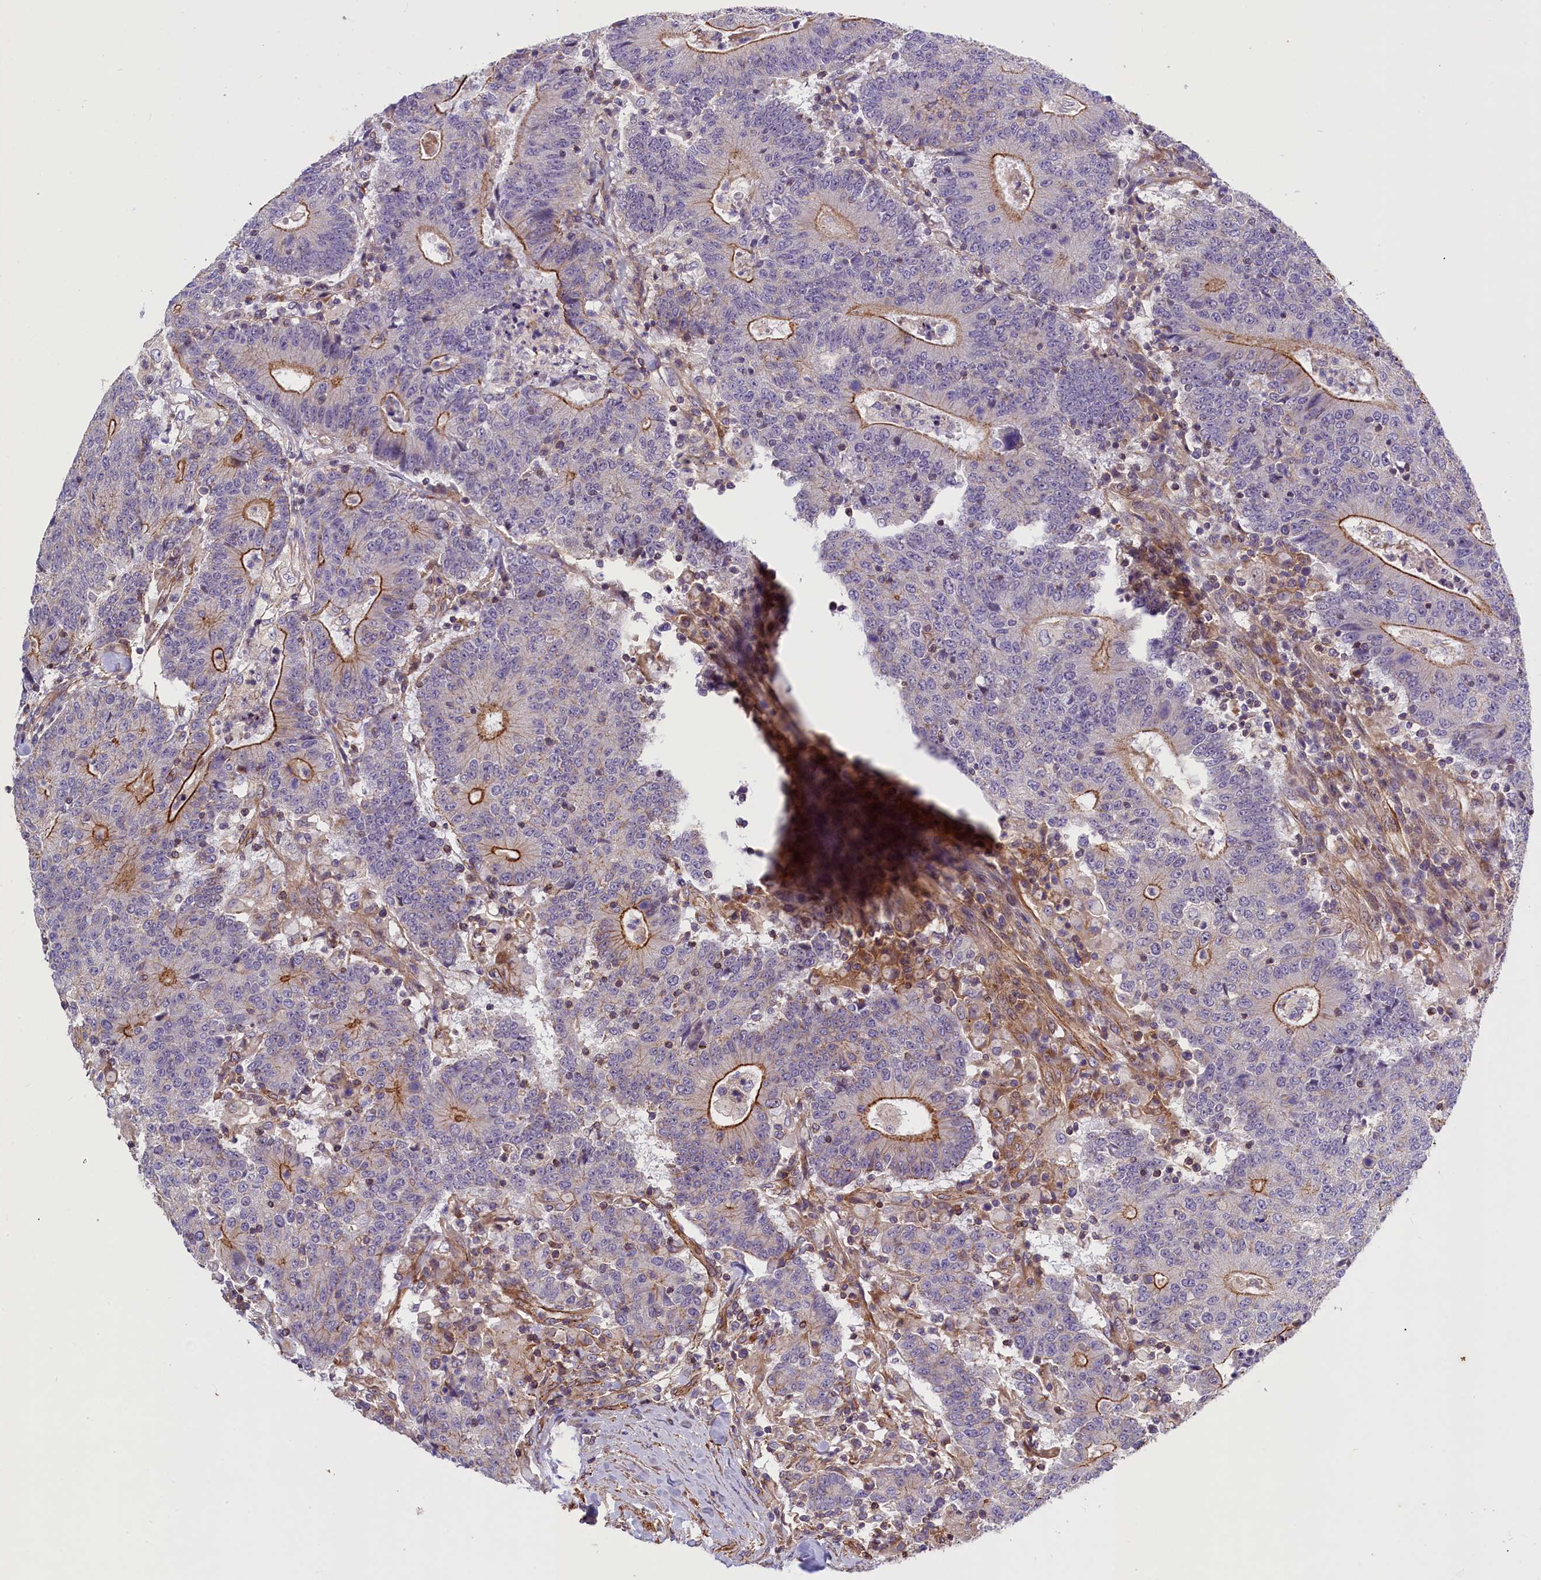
{"staining": {"intensity": "moderate", "quantity": "25%-75%", "location": "cytoplasmic/membranous"}, "tissue": "colorectal cancer", "cell_type": "Tumor cells", "image_type": "cancer", "snomed": [{"axis": "morphology", "description": "Adenocarcinoma, NOS"}, {"axis": "topography", "description": "Colon"}], "caption": "Colorectal cancer (adenocarcinoma) stained with DAB immunohistochemistry displays medium levels of moderate cytoplasmic/membranous staining in approximately 25%-75% of tumor cells. Nuclei are stained in blue.", "gene": "MED20", "patient": {"sex": "female", "age": 75}}